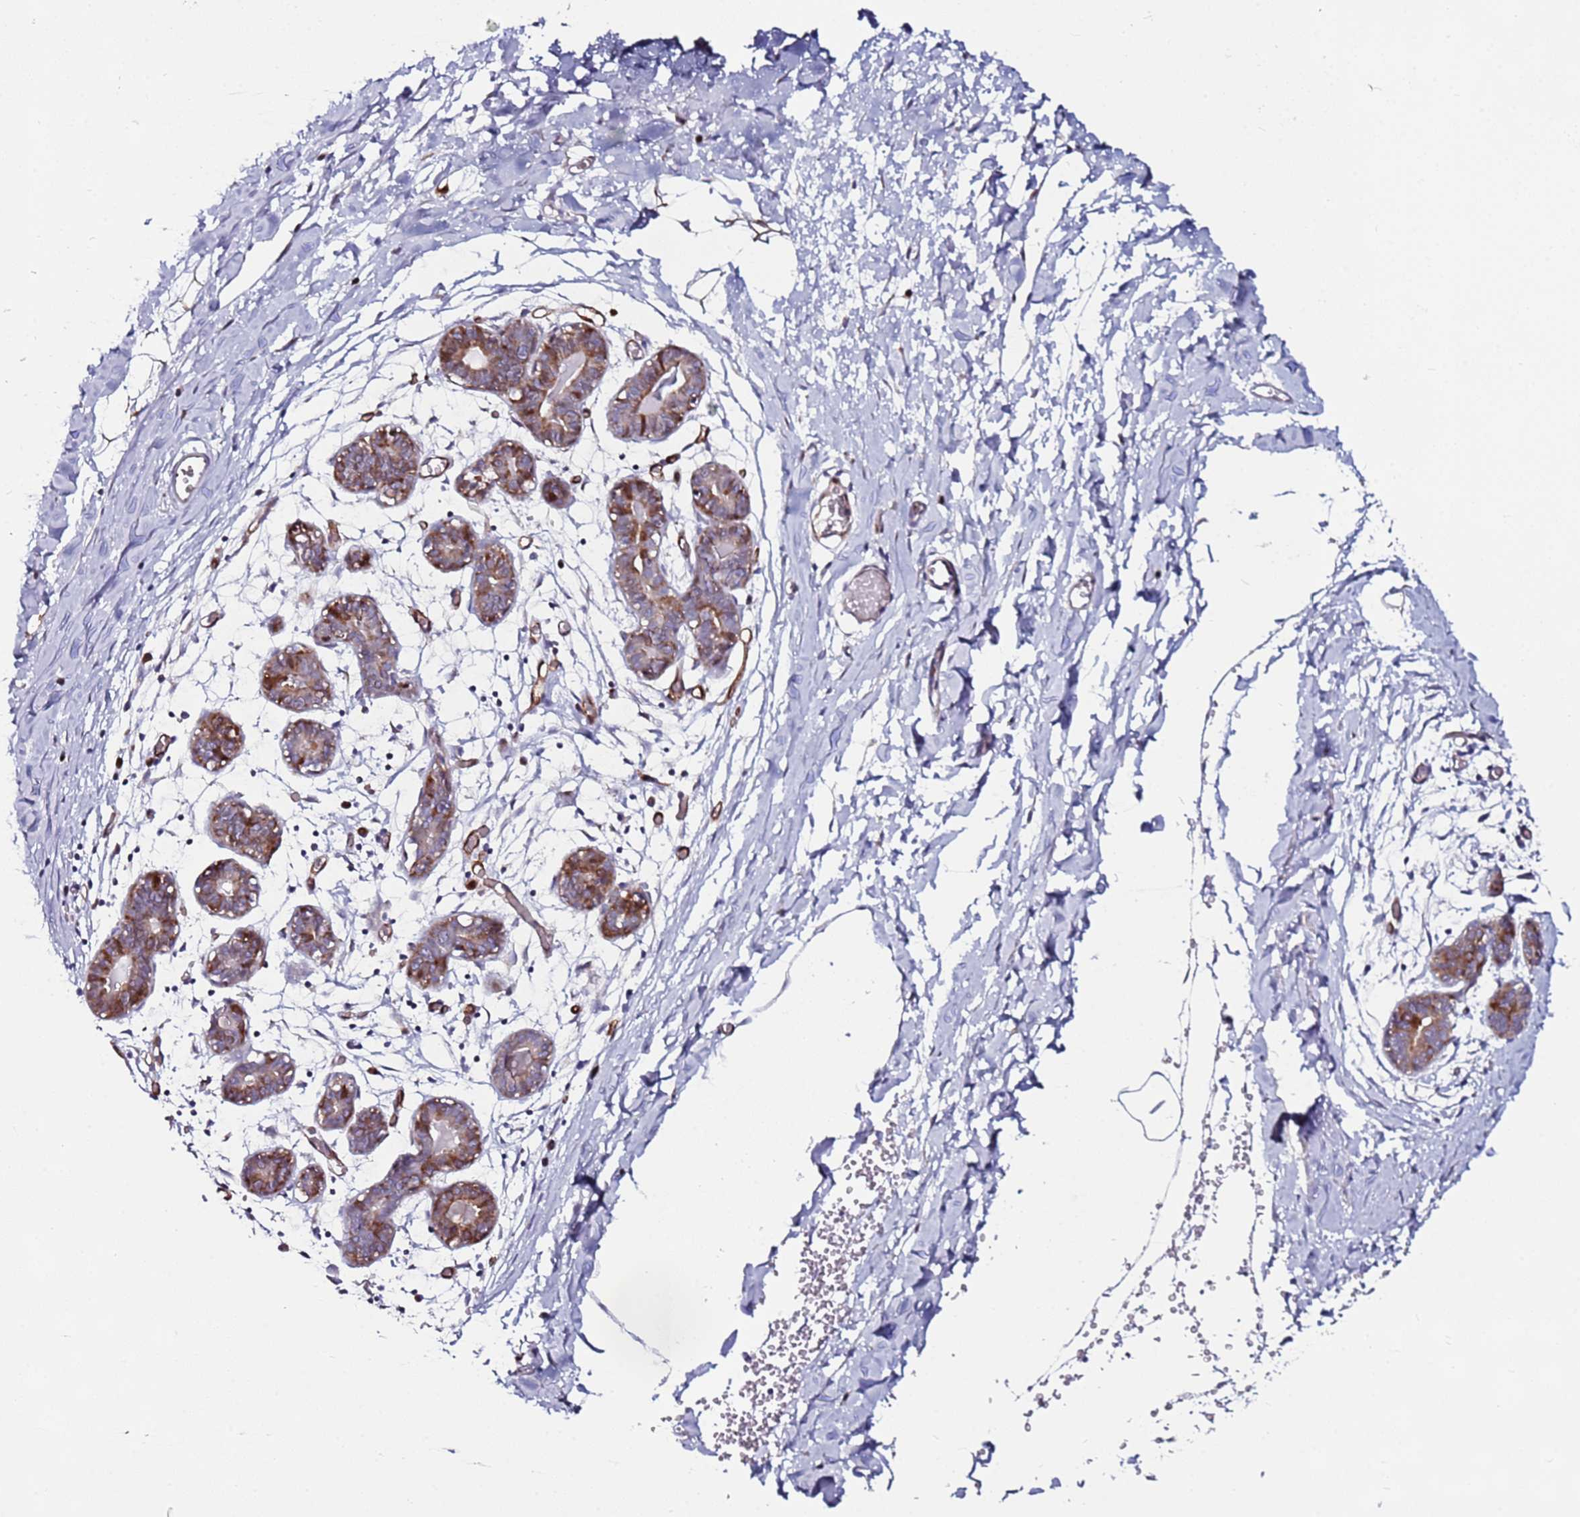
{"staining": {"intensity": "negative", "quantity": "none", "location": "none"}, "tissue": "breast", "cell_type": "Adipocytes", "image_type": "normal", "snomed": [{"axis": "morphology", "description": "Normal tissue, NOS"}, {"axis": "topography", "description": "Breast"}], "caption": "Immunohistochemistry image of unremarkable breast: breast stained with DAB exhibits no significant protein positivity in adipocytes. The staining is performed using DAB (3,3'-diaminobenzidine) brown chromogen with nuclei counter-stained in using hematoxylin.", "gene": "SRRM5", "patient": {"sex": "female", "age": 27}}